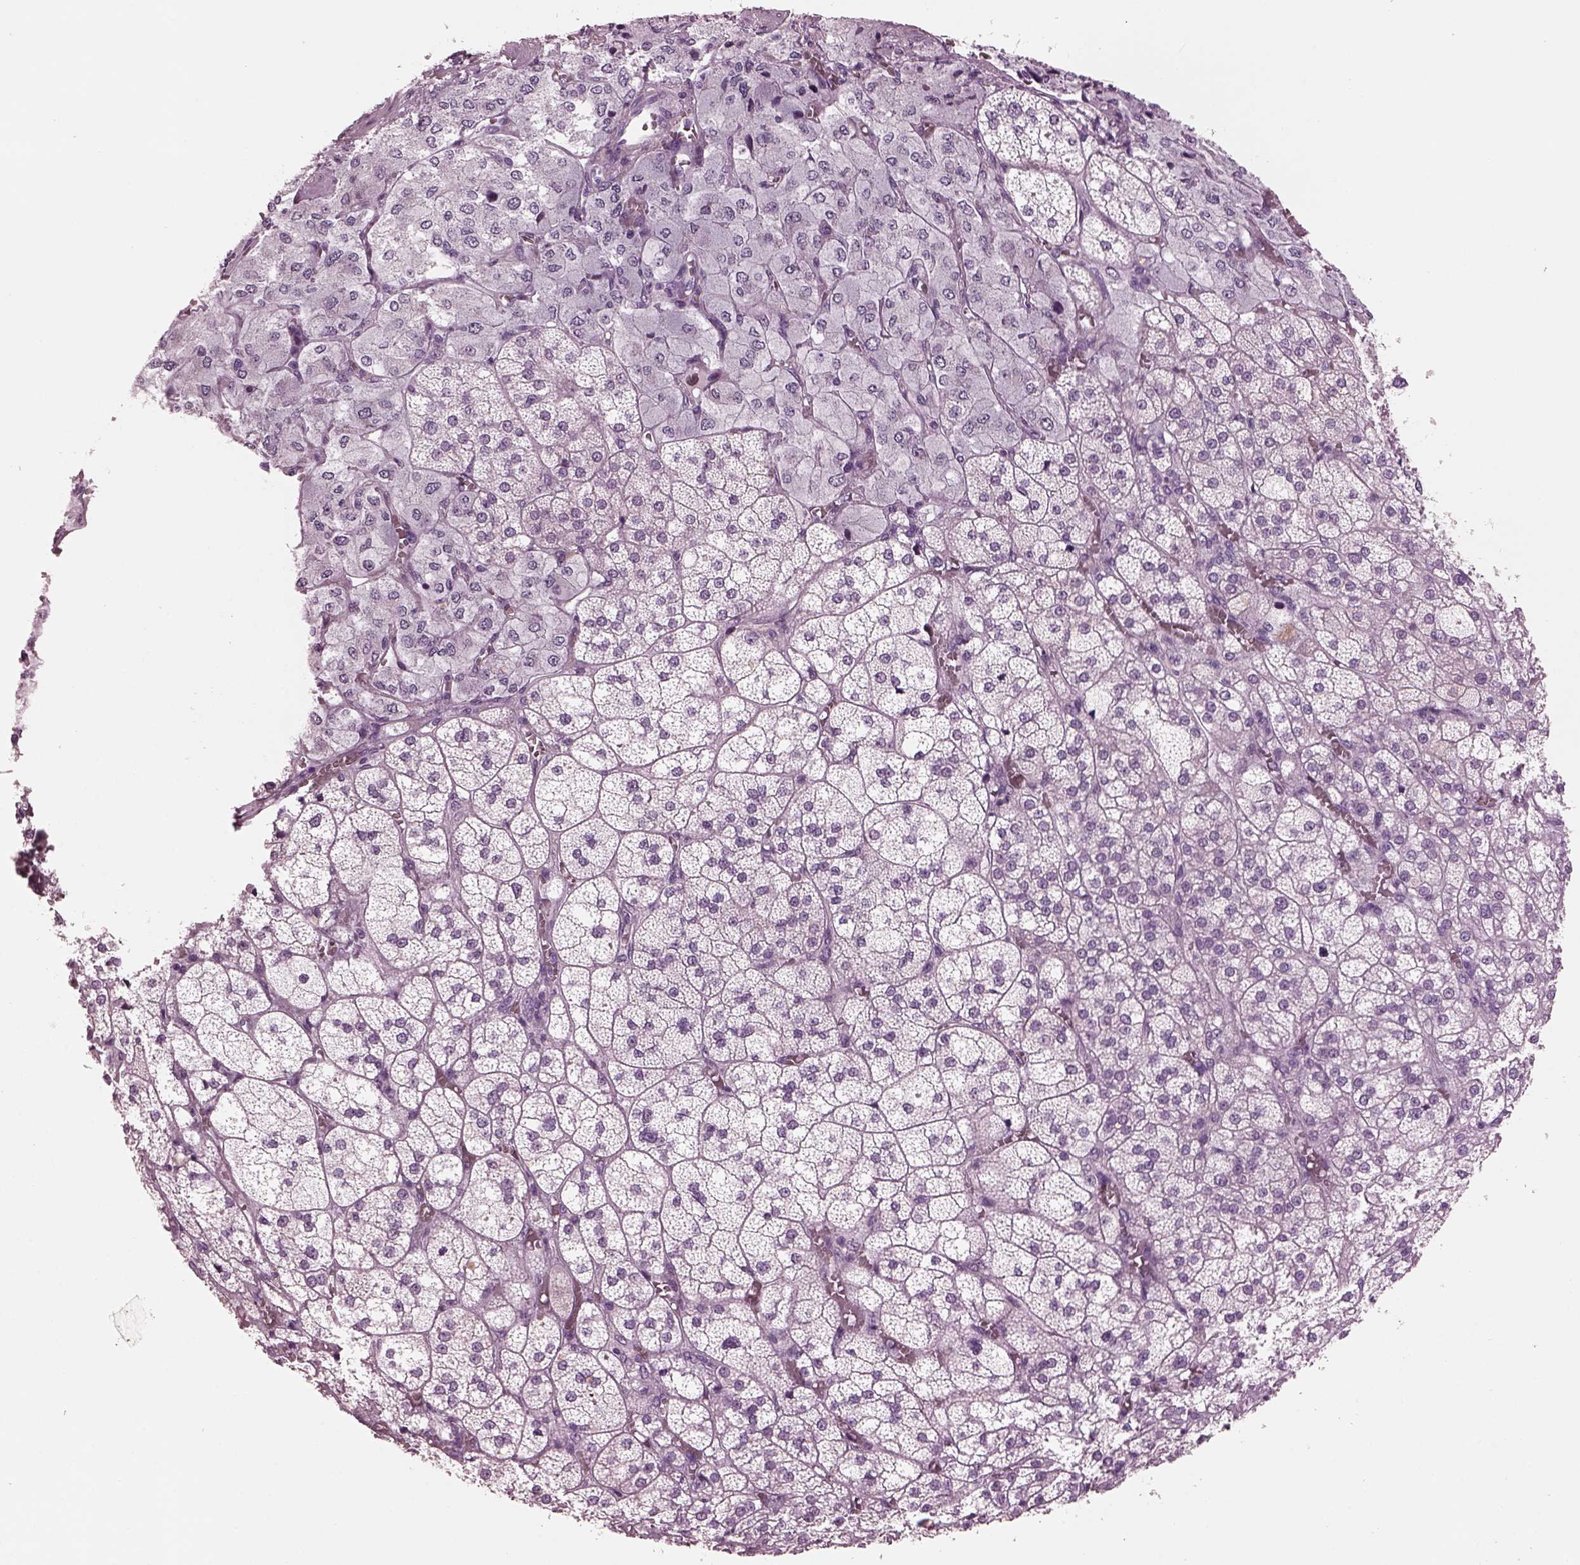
{"staining": {"intensity": "negative", "quantity": "none", "location": "none"}, "tissue": "adrenal gland", "cell_type": "Glandular cells", "image_type": "normal", "snomed": [{"axis": "morphology", "description": "Normal tissue, NOS"}, {"axis": "topography", "description": "Adrenal gland"}], "caption": "Immunohistochemistry (IHC) histopathology image of benign adrenal gland: human adrenal gland stained with DAB reveals no significant protein expression in glandular cells. (DAB (3,3'-diaminobenzidine) IHC, high magnification).", "gene": "CYLC1", "patient": {"sex": "female", "age": 60}}